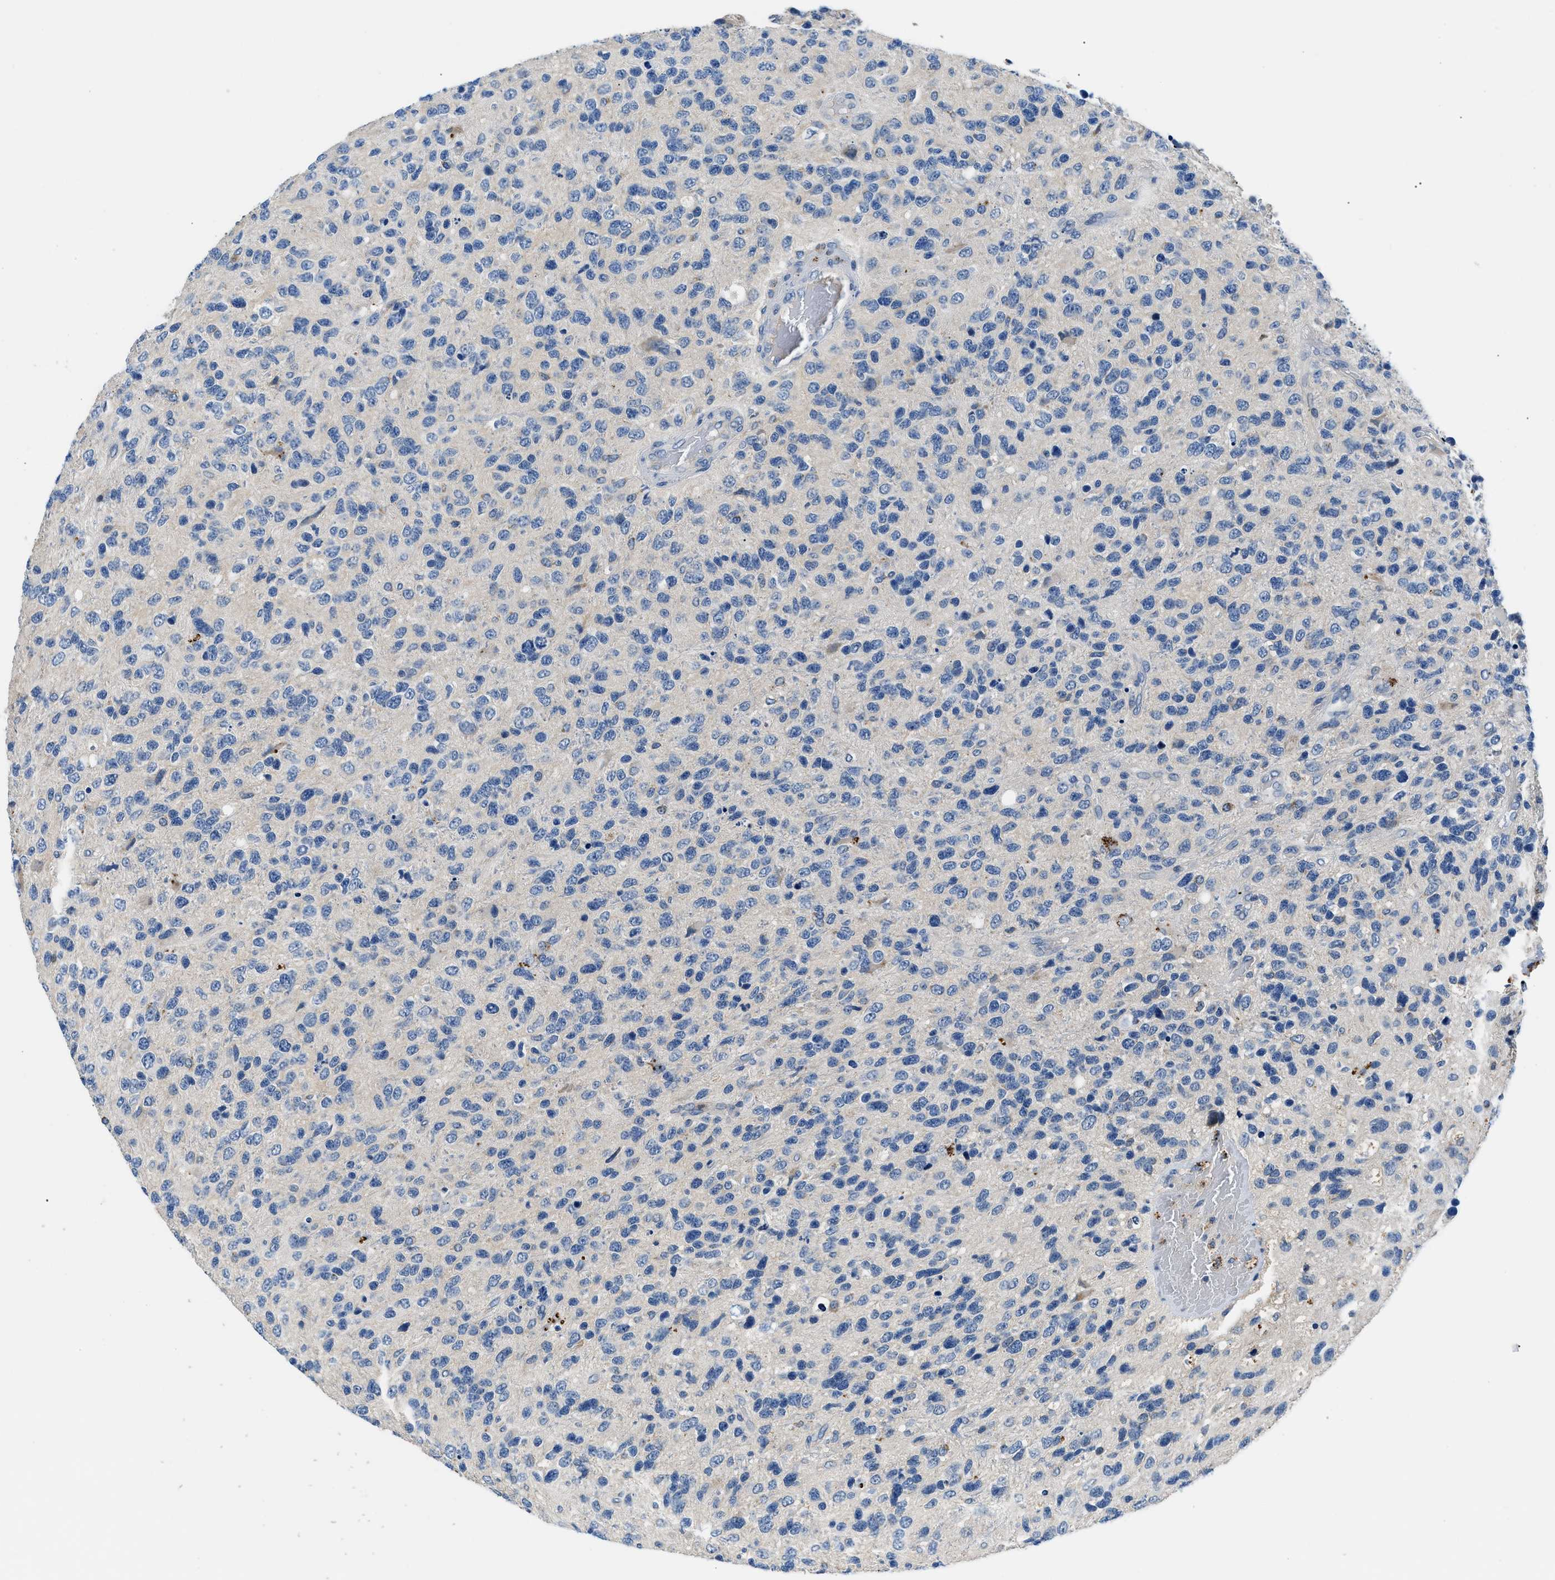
{"staining": {"intensity": "negative", "quantity": "none", "location": "none"}, "tissue": "glioma", "cell_type": "Tumor cells", "image_type": "cancer", "snomed": [{"axis": "morphology", "description": "Glioma, malignant, High grade"}, {"axis": "topography", "description": "Brain"}], "caption": "A photomicrograph of human malignant high-grade glioma is negative for staining in tumor cells.", "gene": "ADGRE3", "patient": {"sex": "female", "age": 58}}